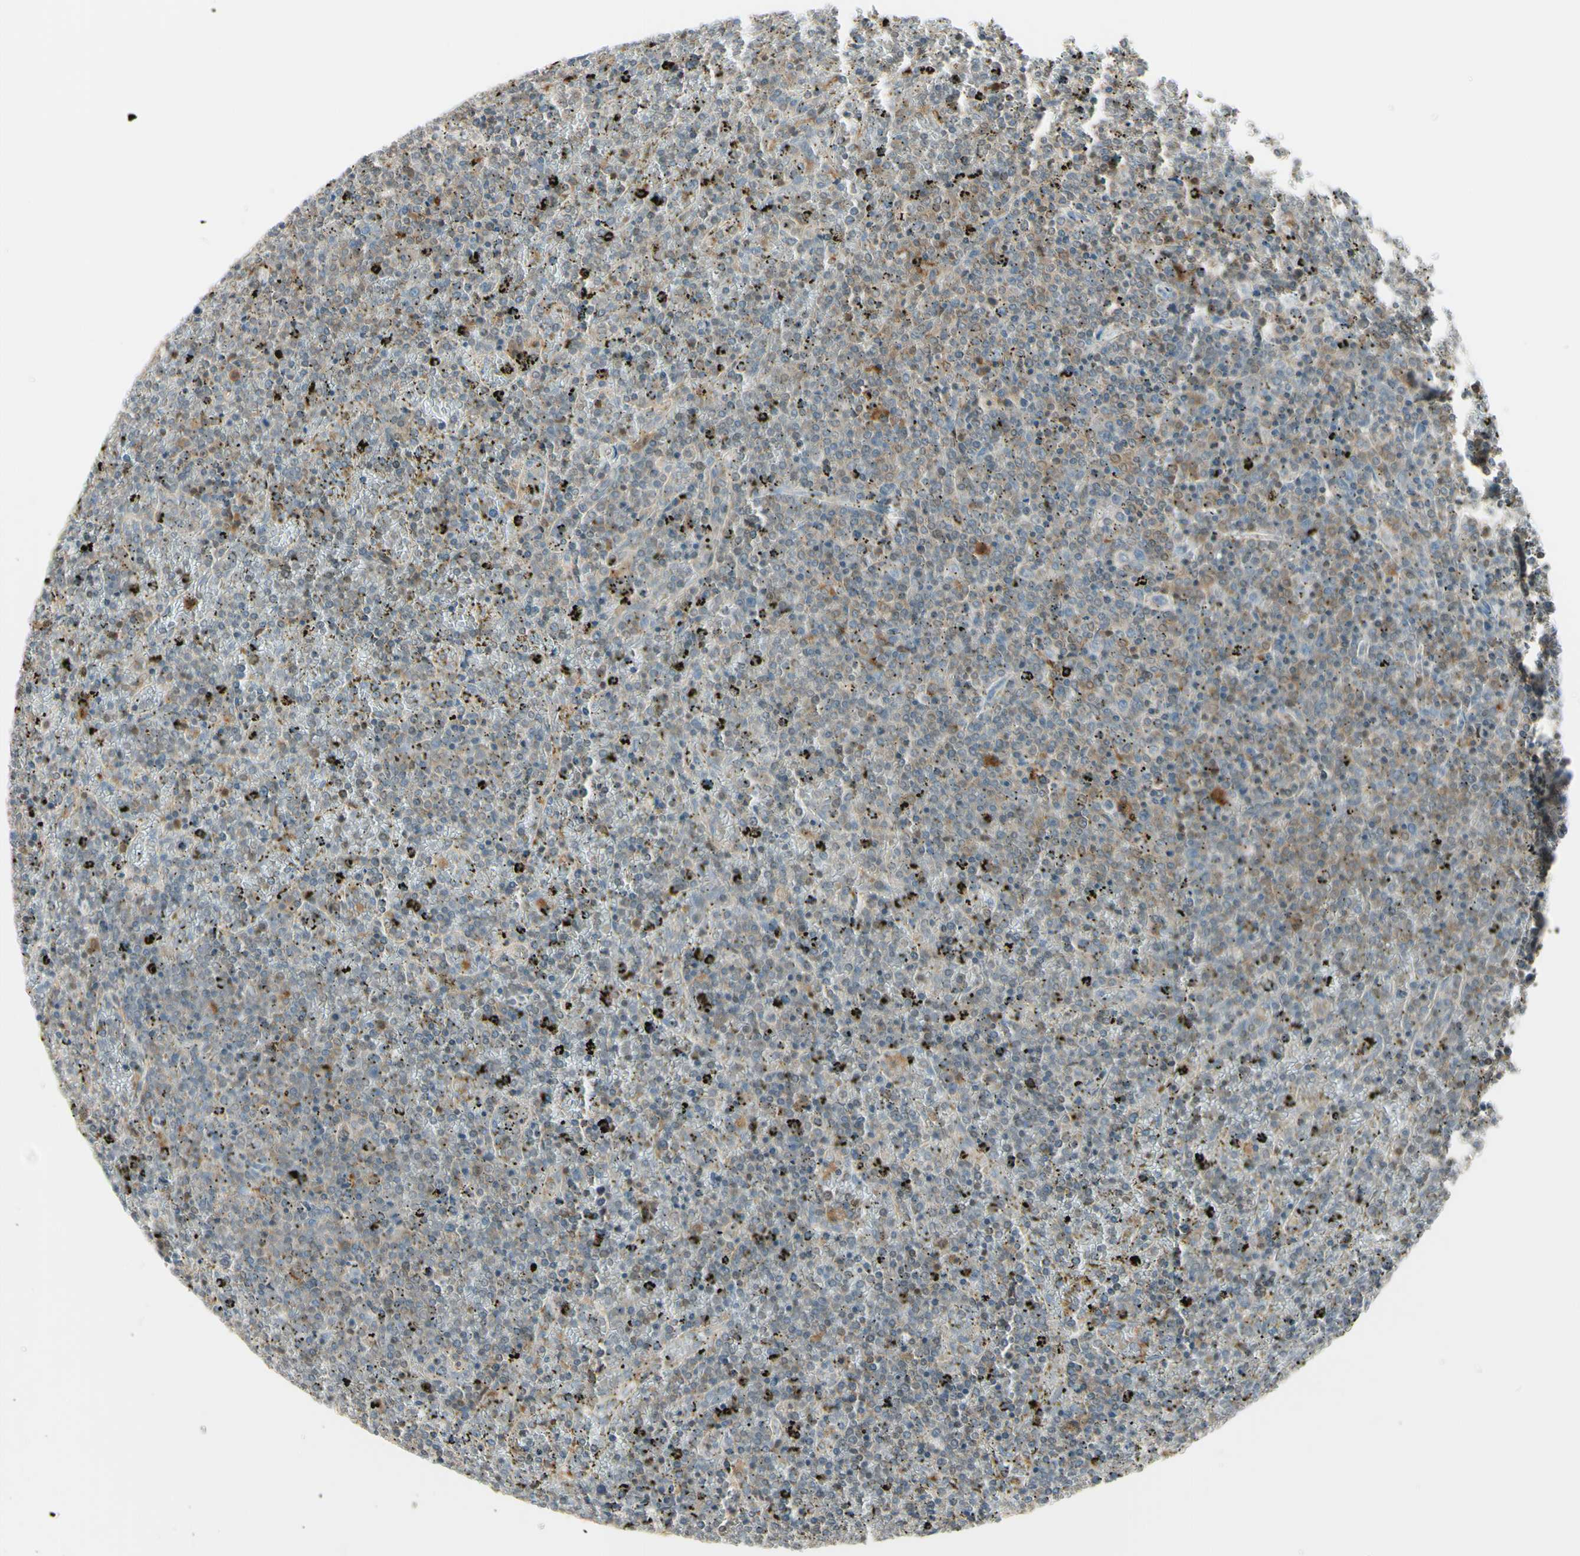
{"staining": {"intensity": "weak", "quantity": "25%-75%", "location": "cytoplasmic/membranous"}, "tissue": "lymphoma", "cell_type": "Tumor cells", "image_type": "cancer", "snomed": [{"axis": "morphology", "description": "Malignant lymphoma, non-Hodgkin's type, Low grade"}, {"axis": "topography", "description": "Spleen"}], "caption": "Low-grade malignant lymphoma, non-Hodgkin's type was stained to show a protein in brown. There is low levels of weak cytoplasmic/membranous expression in approximately 25%-75% of tumor cells.", "gene": "CYRIB", "patient": {"sex": "female", "age": 77}}